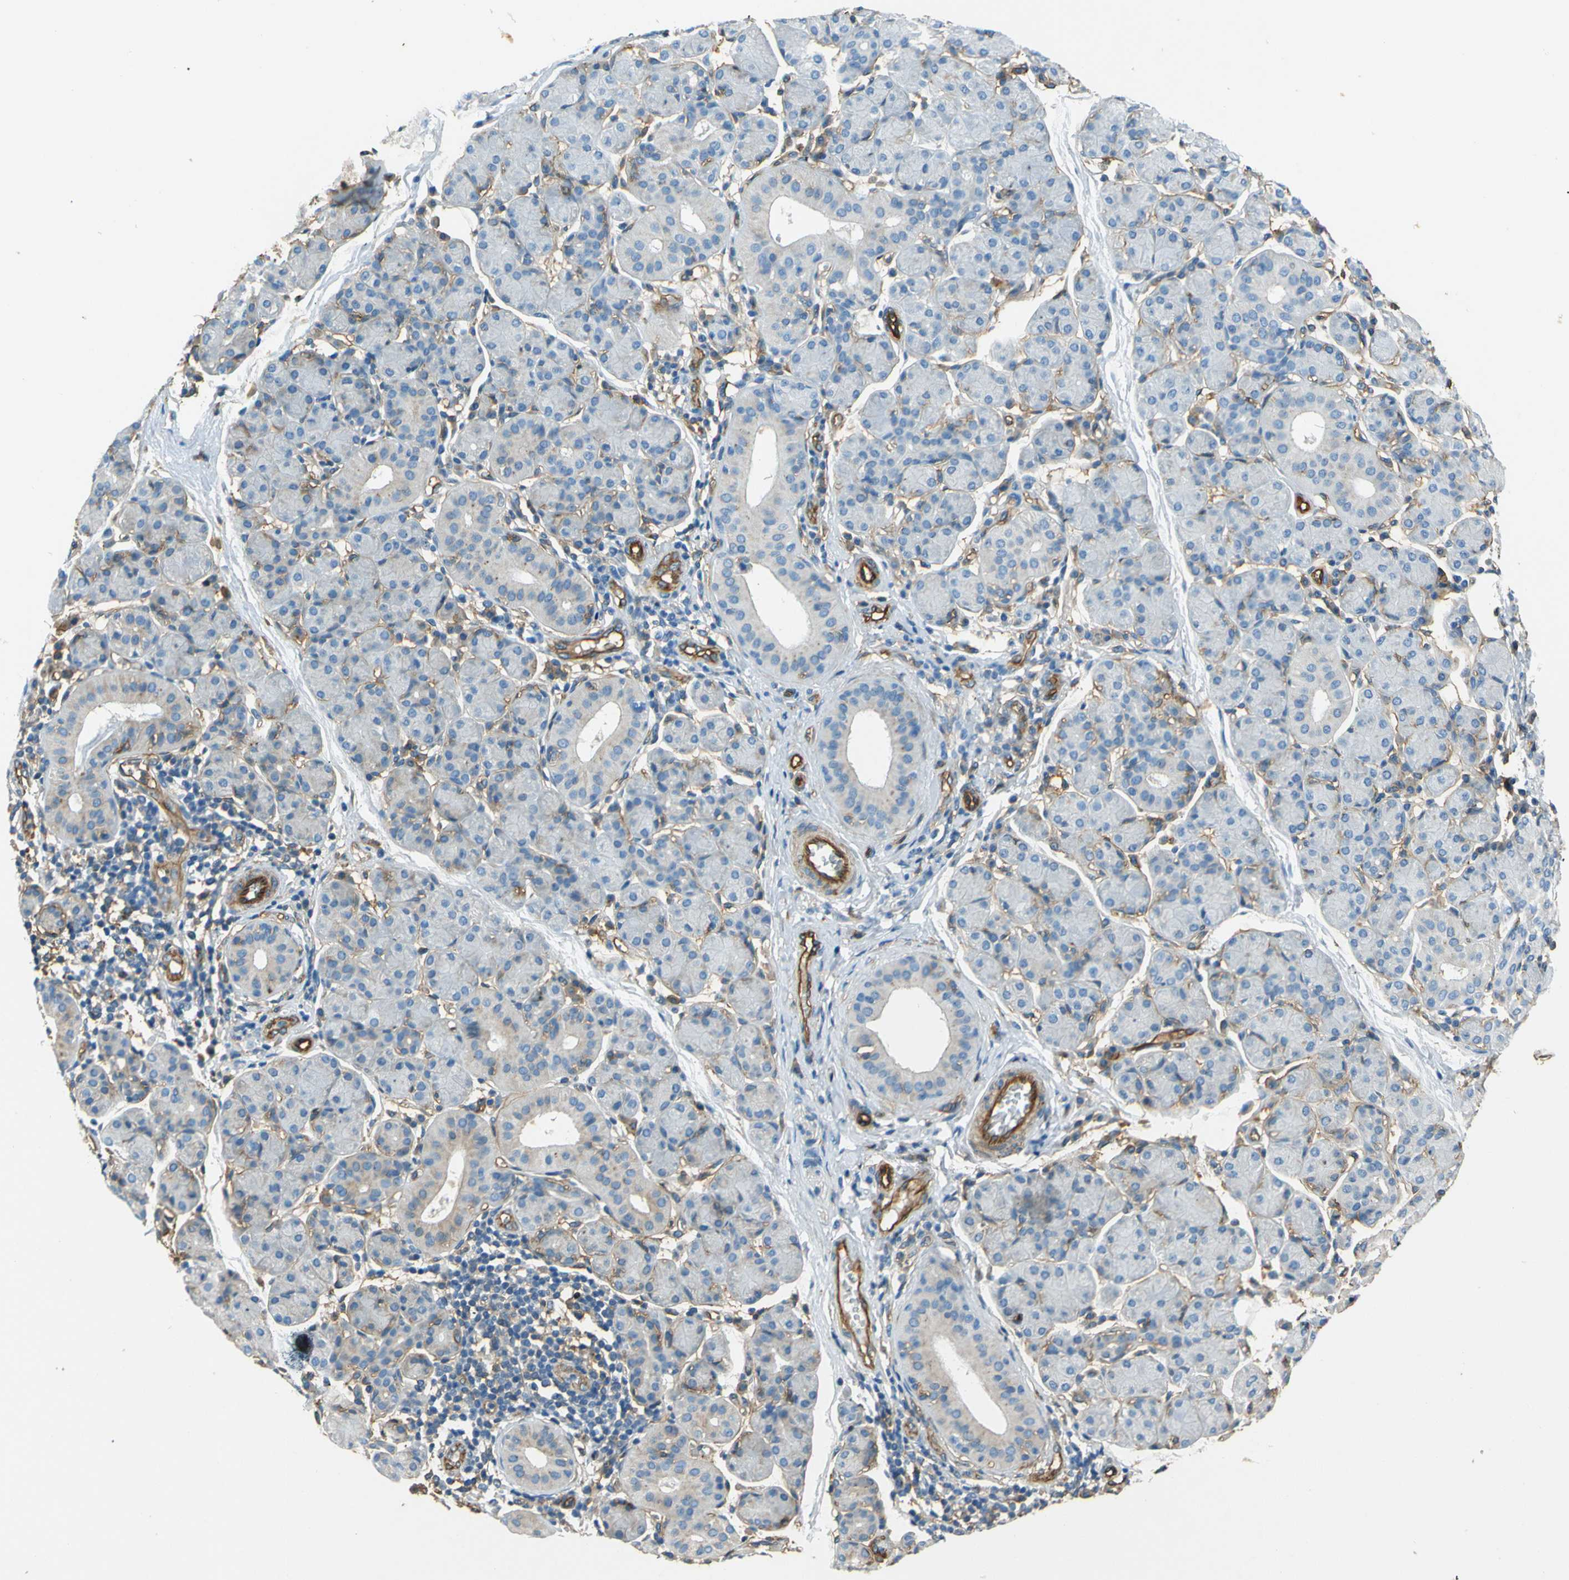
{"staining": {"intensity": "weak", "quantity": "<25%", "location": "cytoplasmic/membranous"}, "tissue": "salivary gland", "cell_type": "Glandular cells", "image_type": "normal", "snomed": [{"axis": "morphology", "description": "Normal tissue, NOS"}, {"axis": "morphology", "description": "Inflammation, NOS"}, {"axis": "topography", "description": "Lymph node"}, {"axis": "topography", "description": "Salivary gland"}], "caption": "Immunohistochemistry micrograph of unremarkable salivary gland: human salivary gland stained with DAB displays no significant protein staining in glandular cells. Nuclei are stained in blue.", "gene": "ENTPD1", "patient": {"sex": "male", "age": 3}}